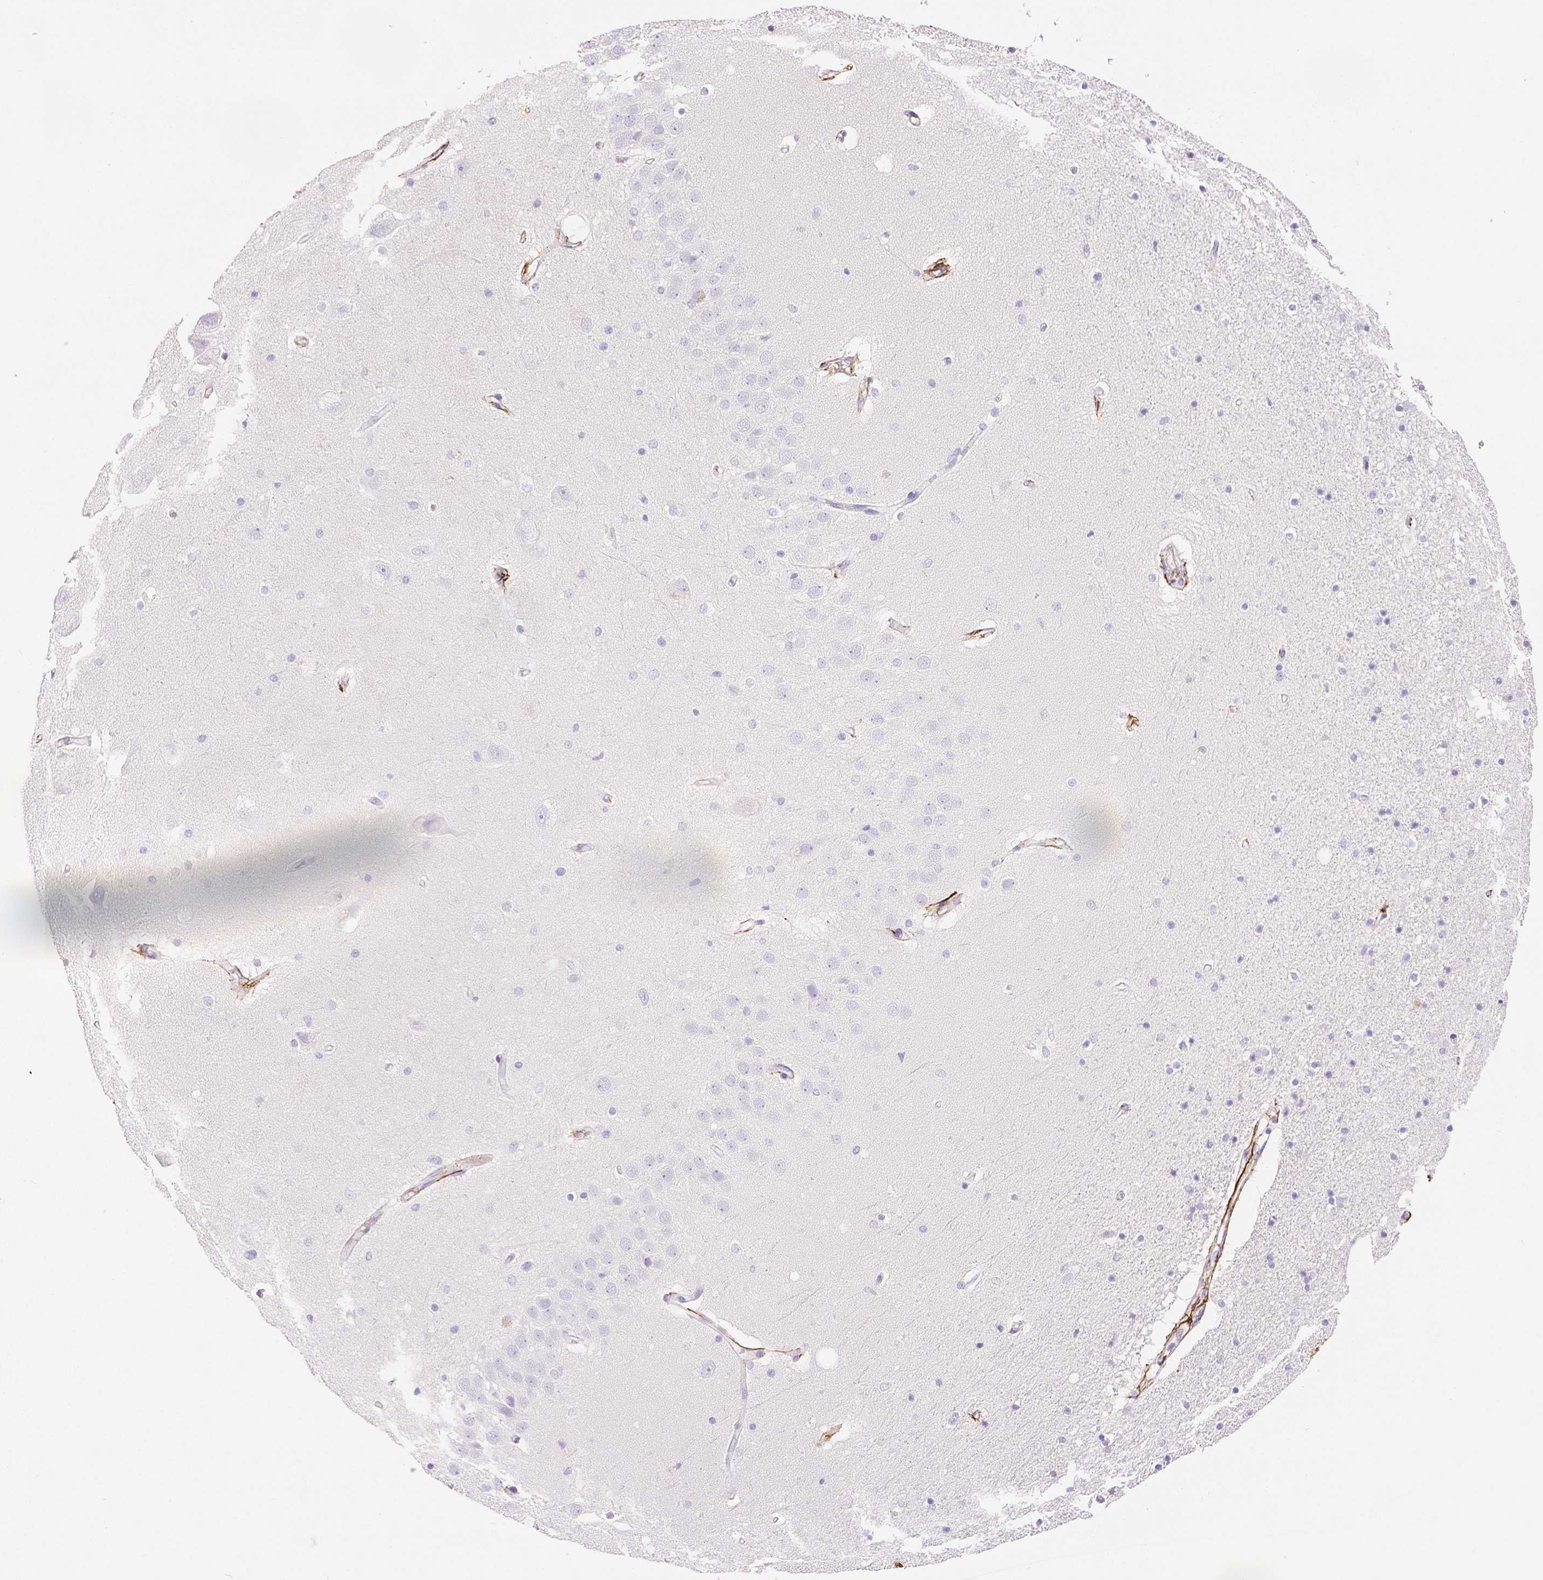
{"staining": {"intensity": "negative", "quantity": "none", "location": "none"}, "tissue": "hippocampus", "cell_type": "Glial cells", "image_type": "normal", "snomed": [{"axis": "morphology", "description": "Normal tissue, NOS"}, {"axis": "topography", "description": "Hippocampus"}], "caption": "Immunohistochemistry micrograph of normal hippocampus: human hippocampus stained with DAB exhibits no significant protein expression in glial cells. (Stains: DAB (3,3'-diaminobenzidine) immunohistochemistry with hematoxylin counter stain, Microscopy: brightfield microscopy at high magnification).", "gene": "FBN1", "patient": {"sex": "male", "age": 63}}